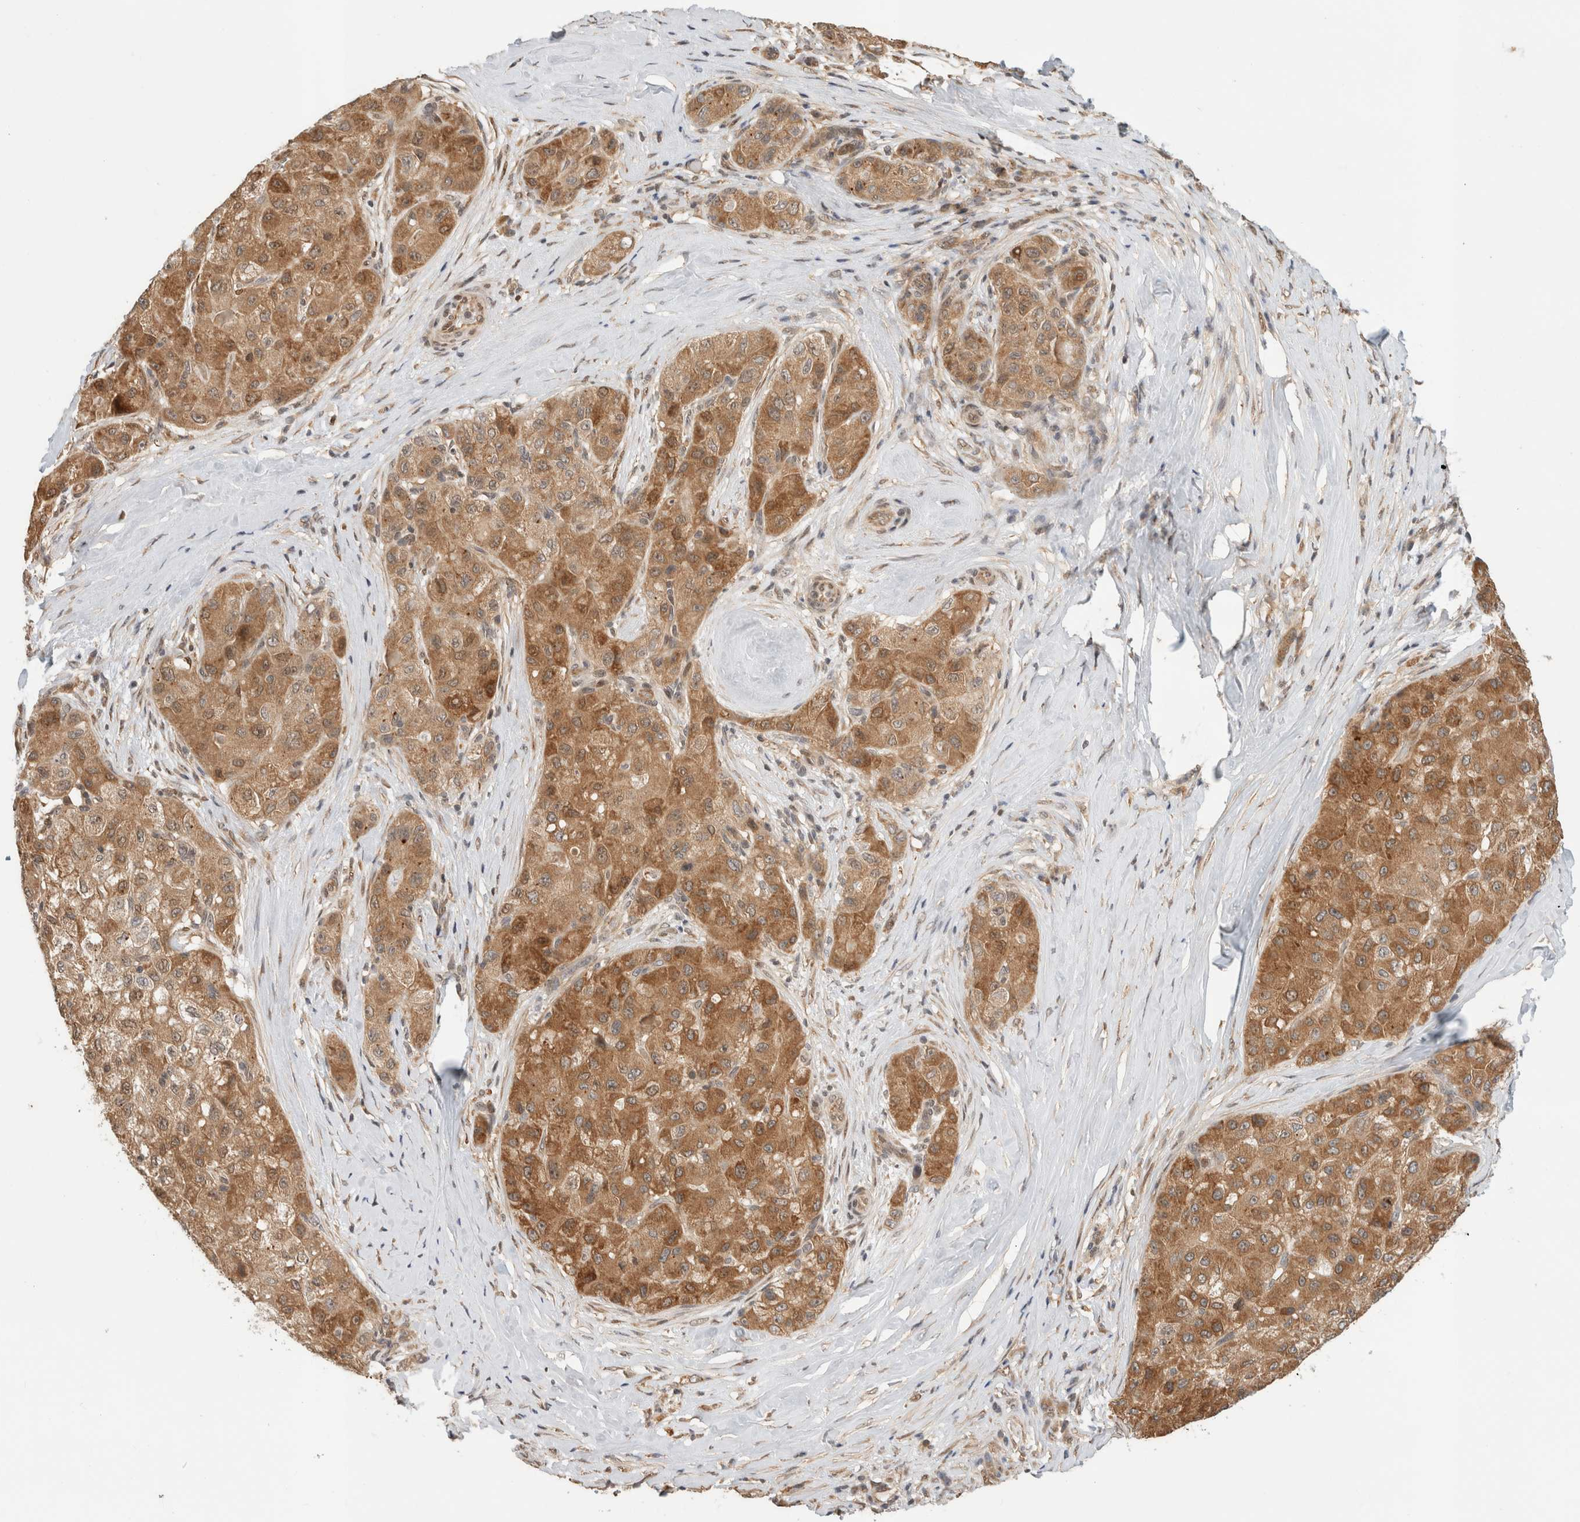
{"staining": {"intensity": "moderate", "quantity": ">75%", "location": "cytoplasmic/membranous"}, "tissue": "liver cancer", "cell_type": "Tumor cells", "image_type": "cancer", "snomed": [{"axis": "morphology", "description": "Carcinoma, Hepatocellular, NOS"}, {"axis": "topography", "description": "Liver"}], "caption": "A histopathology image of liver cancer stained for a protein demonstrates moderate cytoplasmic/membranous brown staining in tumor cells. Nuclei are stained in blue.", "gene": "OTUD6B", "patient": {"sex": "male", "age": 80}}